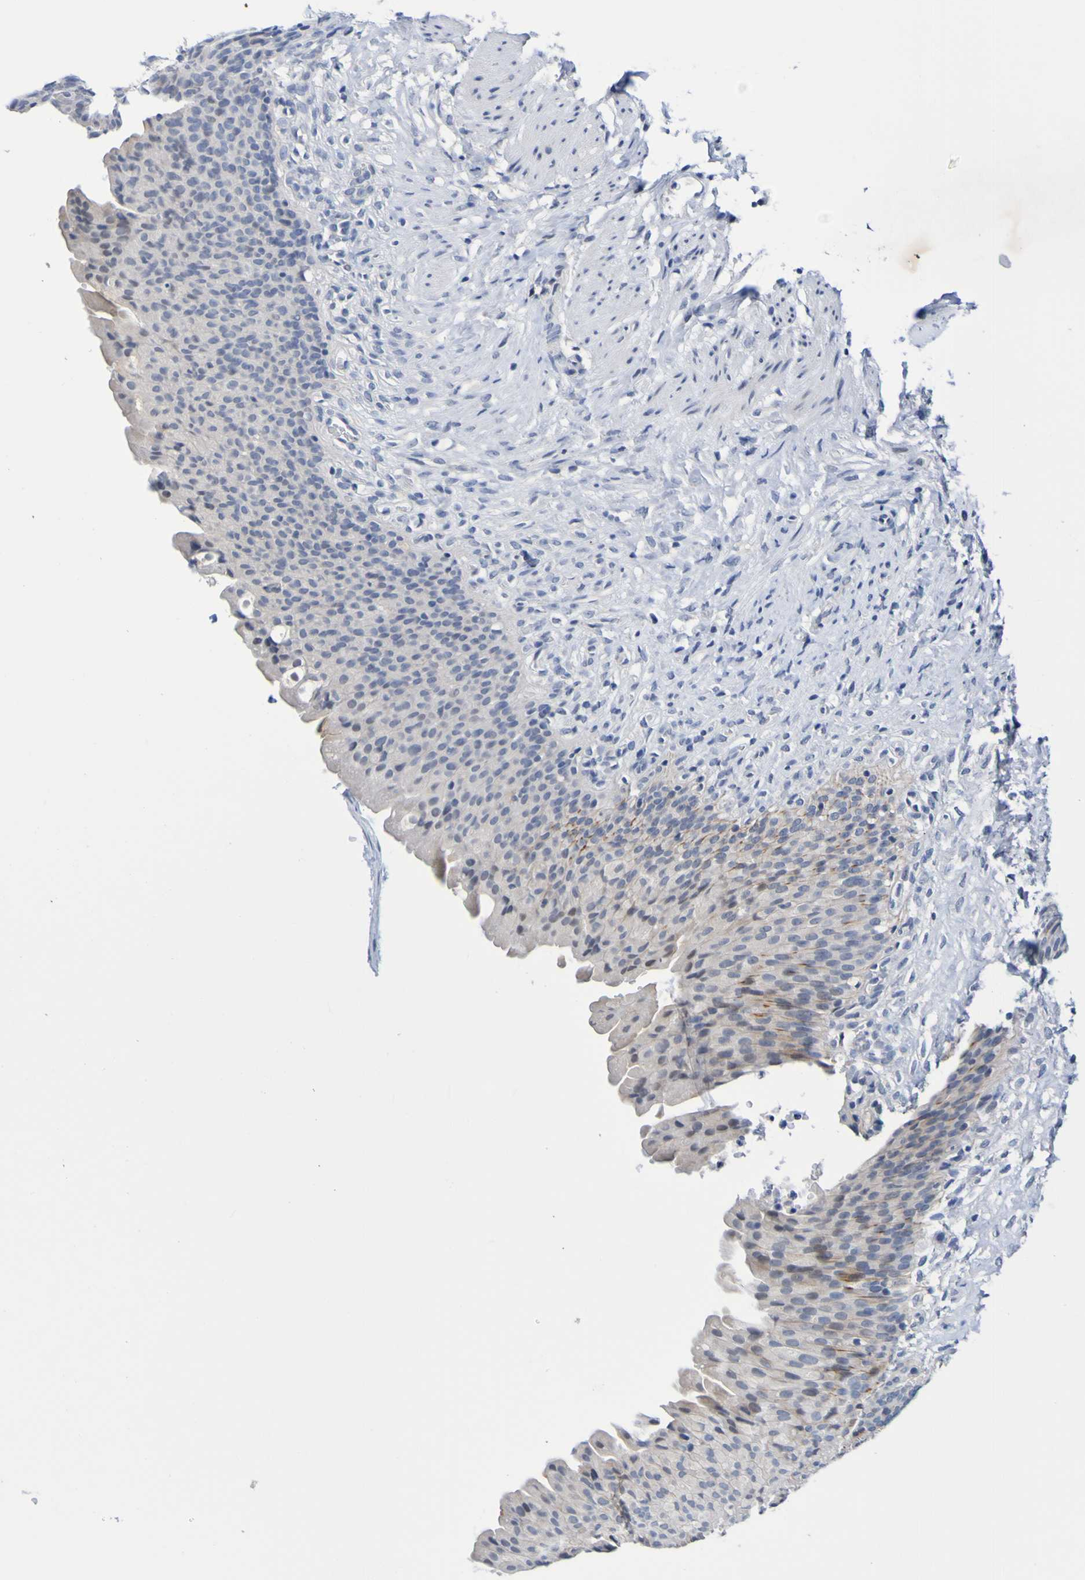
{"staining": {"intensity": "negative", "quantity": "none", "location": "none"}, "tissue": "urinary bladder", "cell_type": "Urothelial cells", "image_type": "normal", "snomed": [{"axis": "morphology", "description": "Normal tissue, NOS"}, {"axis": "topography", "description": "Urinary bladder"}], "caption": "This photomicrograph is of normal urinary bladder stained with immunohistochemistry (IHC) to label a protein in brown with the nuclei are counter-stained blue. There is no positivity in urothelial cells.", "gene": "VMA21", "patient": {"sex": "female", "age": 79}}